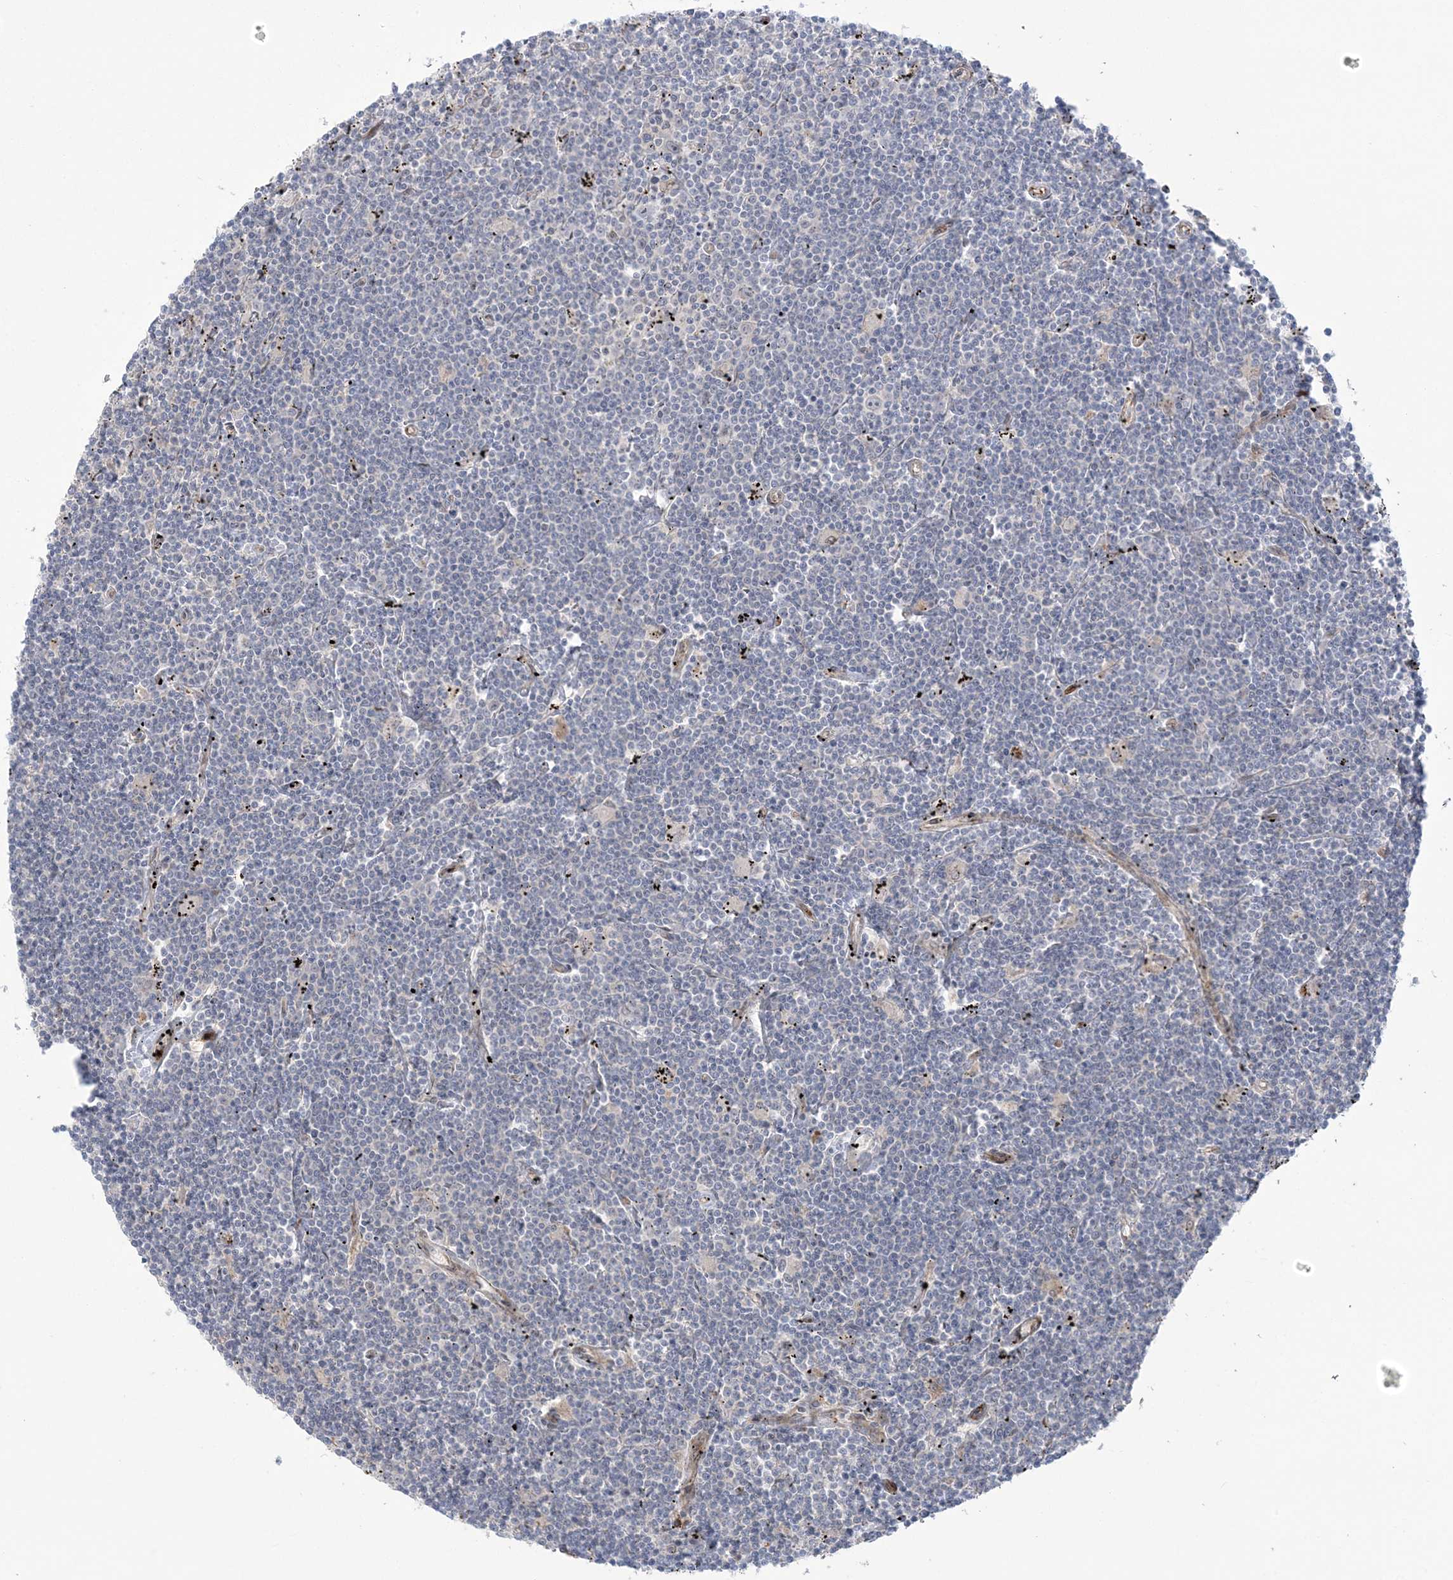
{"staining": {"intensity": "negative", "quantity": "none", "location": "none"}, "tissue": "lymphoma", "cell_type": "Tumor cells", "image_type": "cancer", "snomed": [{"axis": "morphology", "description": "Malignant lymphoma, non-Hodgkin's type, Low grade"}, {"axis": "topography", "description": "Spleen"}], "caption": "Micrograph shows no significant protein positivity in tumor cells of low-grade malignant lymphoma, non-Hodgkin's type. (DAB (3,3'-diaminobenzidine) immunohistochemistry, high magnification).", "gene": "NUDT9", "patient": {"sex": "male", "age": 76}}